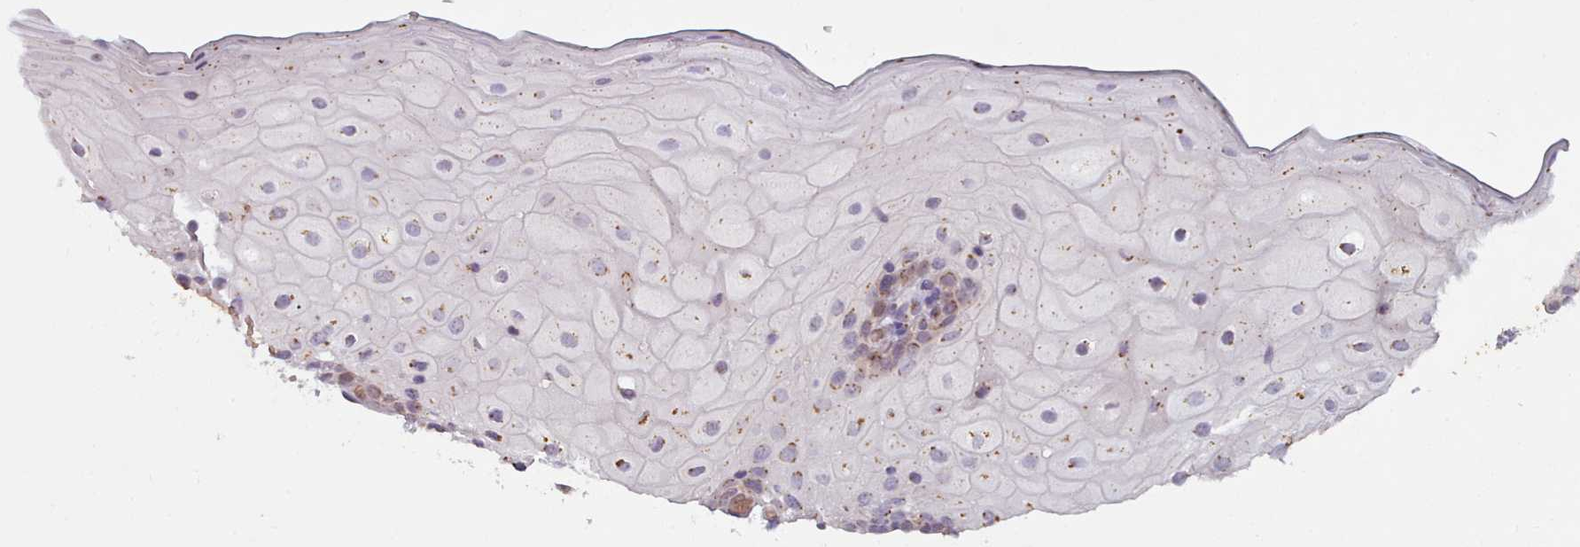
{"staining": {"intensity": "moderate", "quantity": "25%-75%", "location": "cytoplasmic/membranous,nuclear"}, "tissue": "oral mucosa", "cell_type": "Squamous epithelial cells", "image_type": "normal", "snomed": [{"axis": "morphology", "description": "Normal tissue, NOS"}, {"axis": "topography", "description": "Oral tissue"}], "caption": "DAB immunohistochemical staining of normal human oral mucosa displays moderate cytoplasmic/membranous,nuclear protein staining in approximately 25%-75% of squamous epithelial cells. (brown staining indicates protein expression, while blue staining denotes nuclei).", "gene": "MAN1B1", "patient": {"sex": "female", "age": 70}}